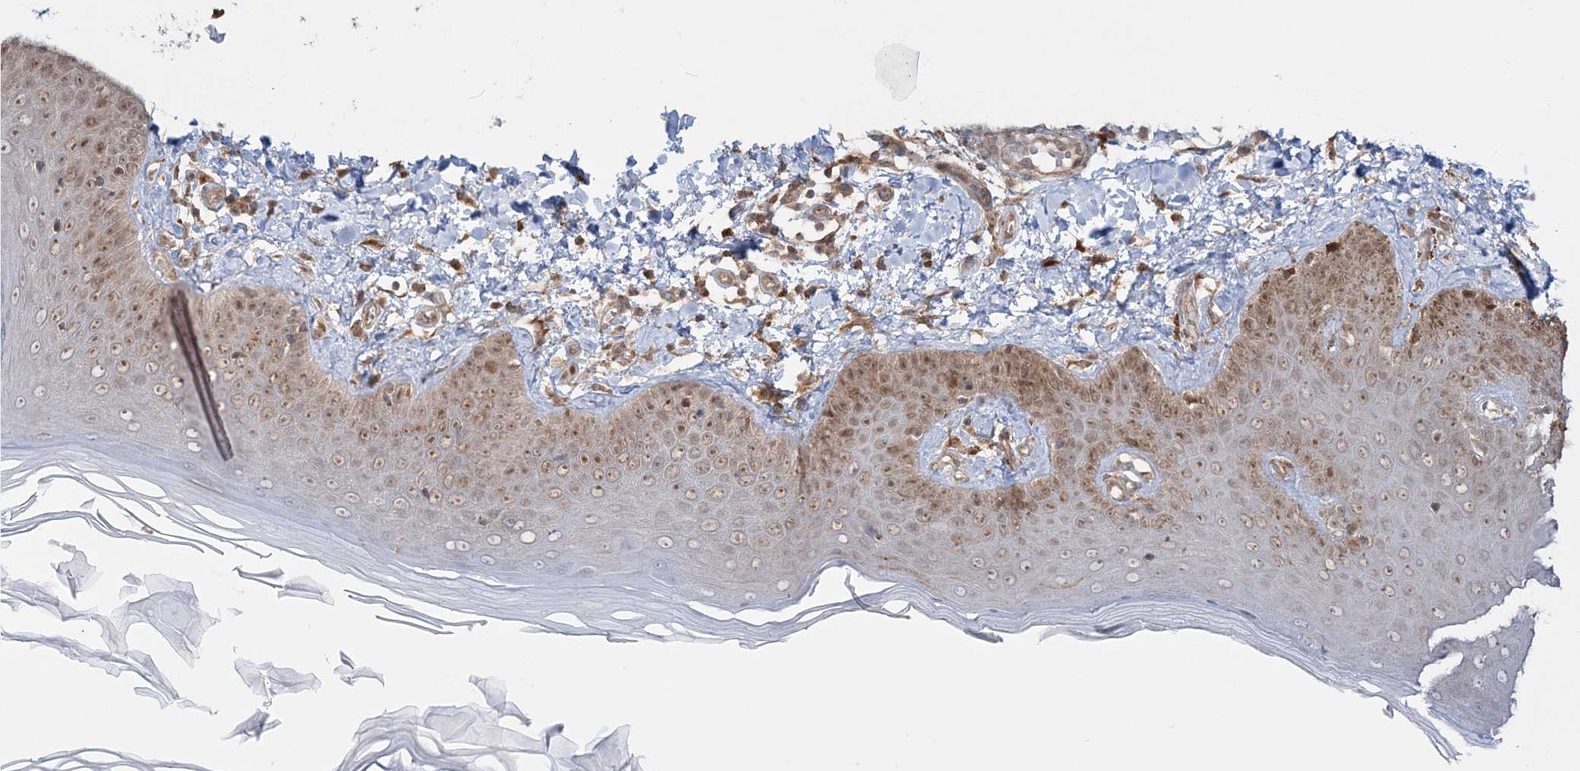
{"staining": {"intensity": "moderate", "quantity": ">75%", "location": "cytoplasmic/membranous"}, "tissue": "skin", "cell_type": "Fibroblasts", "image_type": "normal", "snomed": [{"axis": "morphology", "description": "Normal tissue, NOS"}, {"axis": "topography", "description": "Skin"}], "caption": "This micrograph reveals immunohistochemistry (IHC) staining of normal skin, with medium moderate cytoplasmic/membranous expression in approximately >75% of fibroblasts.", "gene": "MOCS2", "patient": {"sex": "male", "age": 52}}